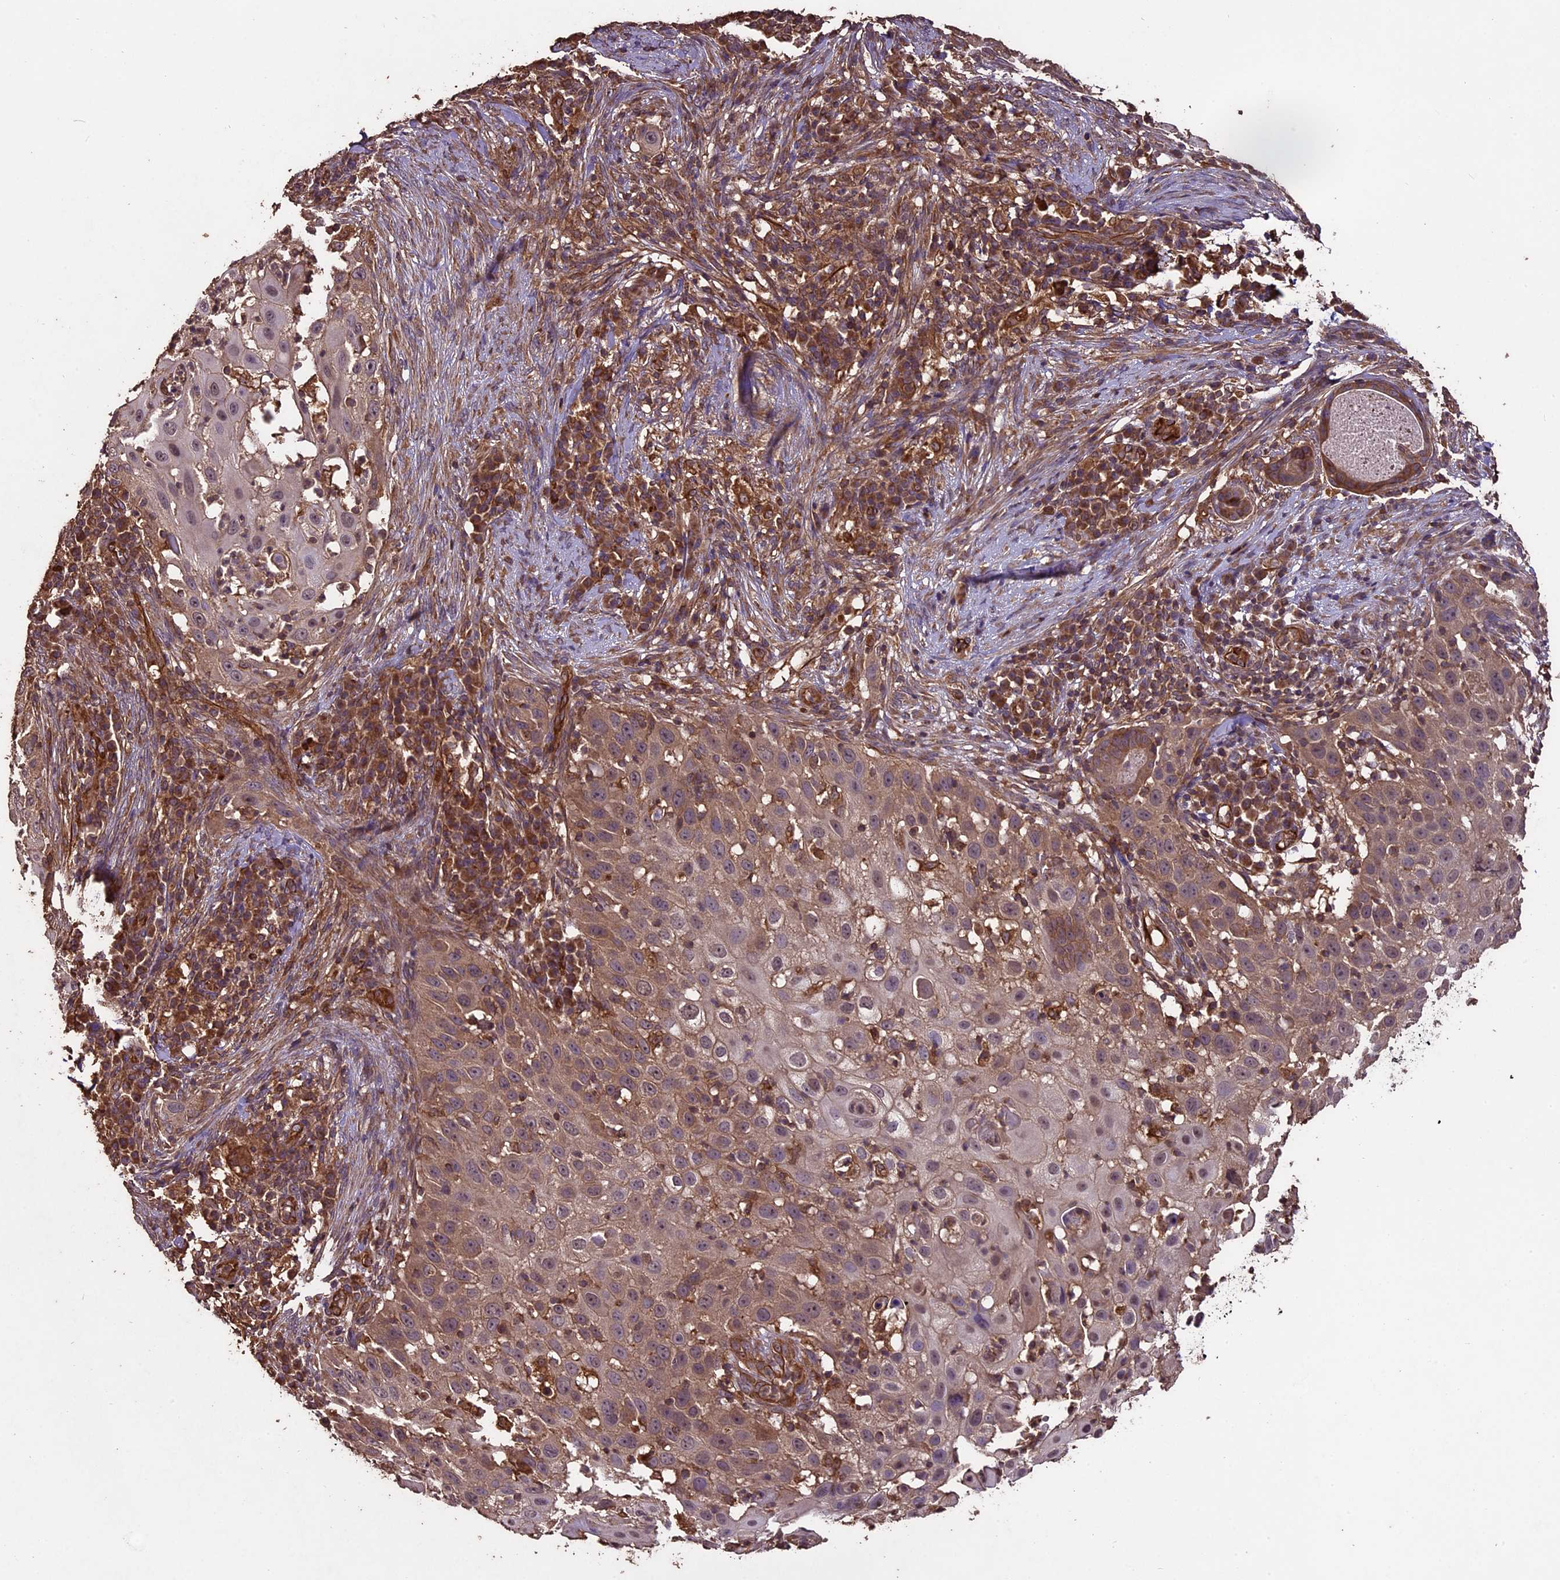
{"staining": {"intensity": "weak", "quantity": "25%-75%", "location": "cytoplasmic/membranous"}, "tissue": "skin cancer", "cell_type": "Tumor cells", "image_type": "cancer", "snomed": [{"axis": "morphology", "description": "Squamous cell carcinoma, NOS"}, {"axis": "topography", "description": "Skin"}], "caption": "A histopathology image of human squamous cell carcinoma (skin) stained for a protein shows weak cytoplasmic/membranous brown staining in tumor cells. (brown staining indicates protein expression, while blue staining denotes nuclei).", "gene": "TTLL10", "patient": {"sex": "female", "age": 44}}